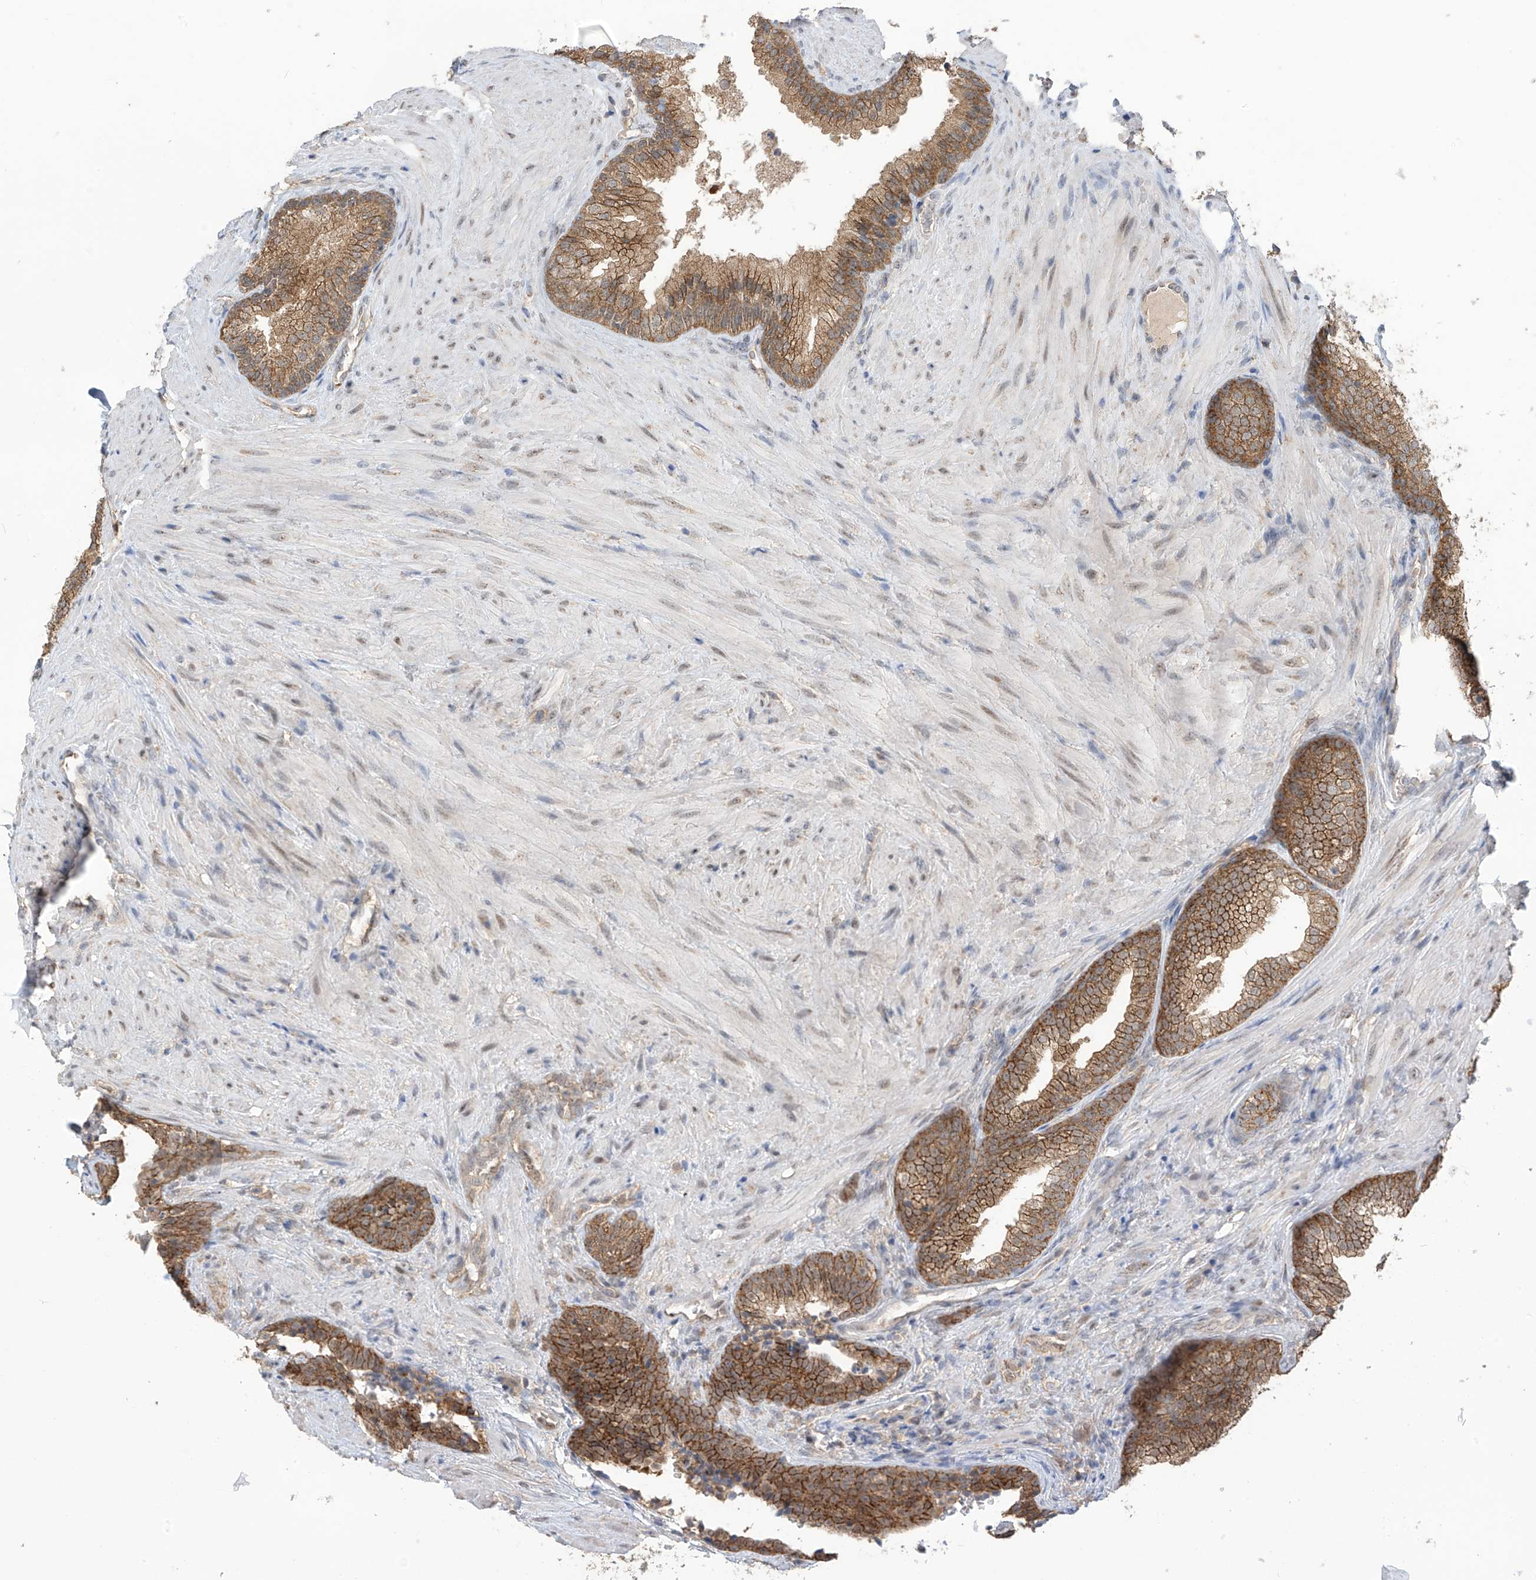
{"staining": {"intensity": "strong", "quantity": ">75%", "location": "cytoplasmic/membranous"}, "tissue": "prostate", "cell_type": "Glandular cells", "image_type": "normal", "snomed": [{"axis": "morphology", "description": "Normal tissue, NOS"}, {"axis": "topography", "description": "Prostate"}], "caption": "Protein expression analysis of unremarkable prostate displays strong cytoplasmic/membranous staining in approximately >75% of glandular cells.", "gene": "KIAA1522", "patient": {"sex": "male", "age": 76}}